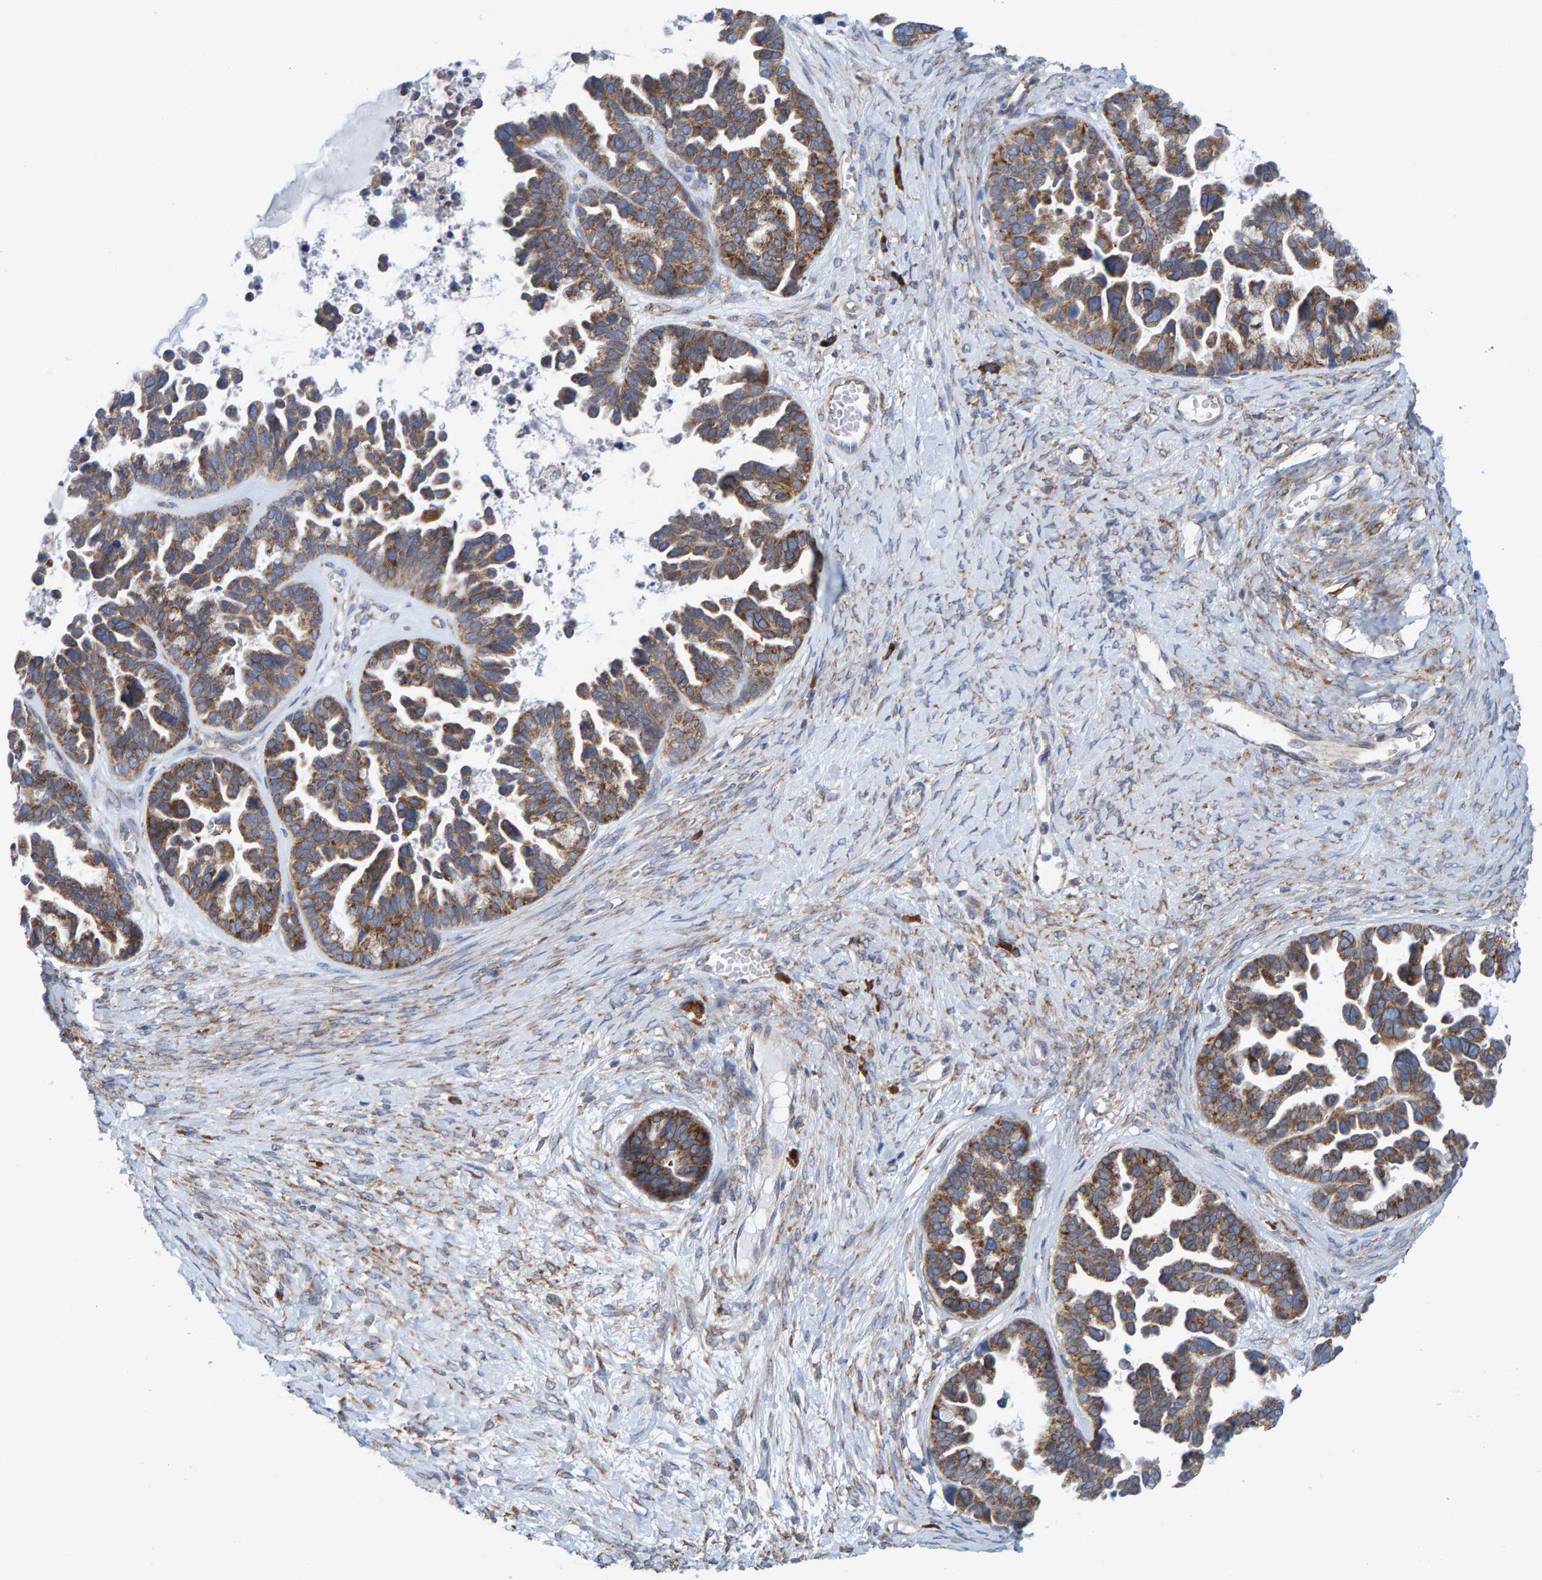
{"staining": {"intensity": "moderate", "quantity": ">75%", "location": "cytoplasmic/membranous"}, "tissue": "ovarian cancer", "cell_type": "Tumor cells", "image_type": "cancer", "snomed": [{"axis": "morphology", "description": "Cystadenocarcinoma, serous, NOS"}, {"axis": "topography", "description": "Ovary"}], "caption": "The photomicrograph demonstrates a brown stain indicating the presence of a protein in the cytoplasmic/membranous of tumor cells in ovarian serous cystadenocarcinoma. Ihc stains the protein of interest in brown and the nuclei are stained blue.", "gene": "CDK5RAP3", "patient": {"sex": "female", "age": 56}}